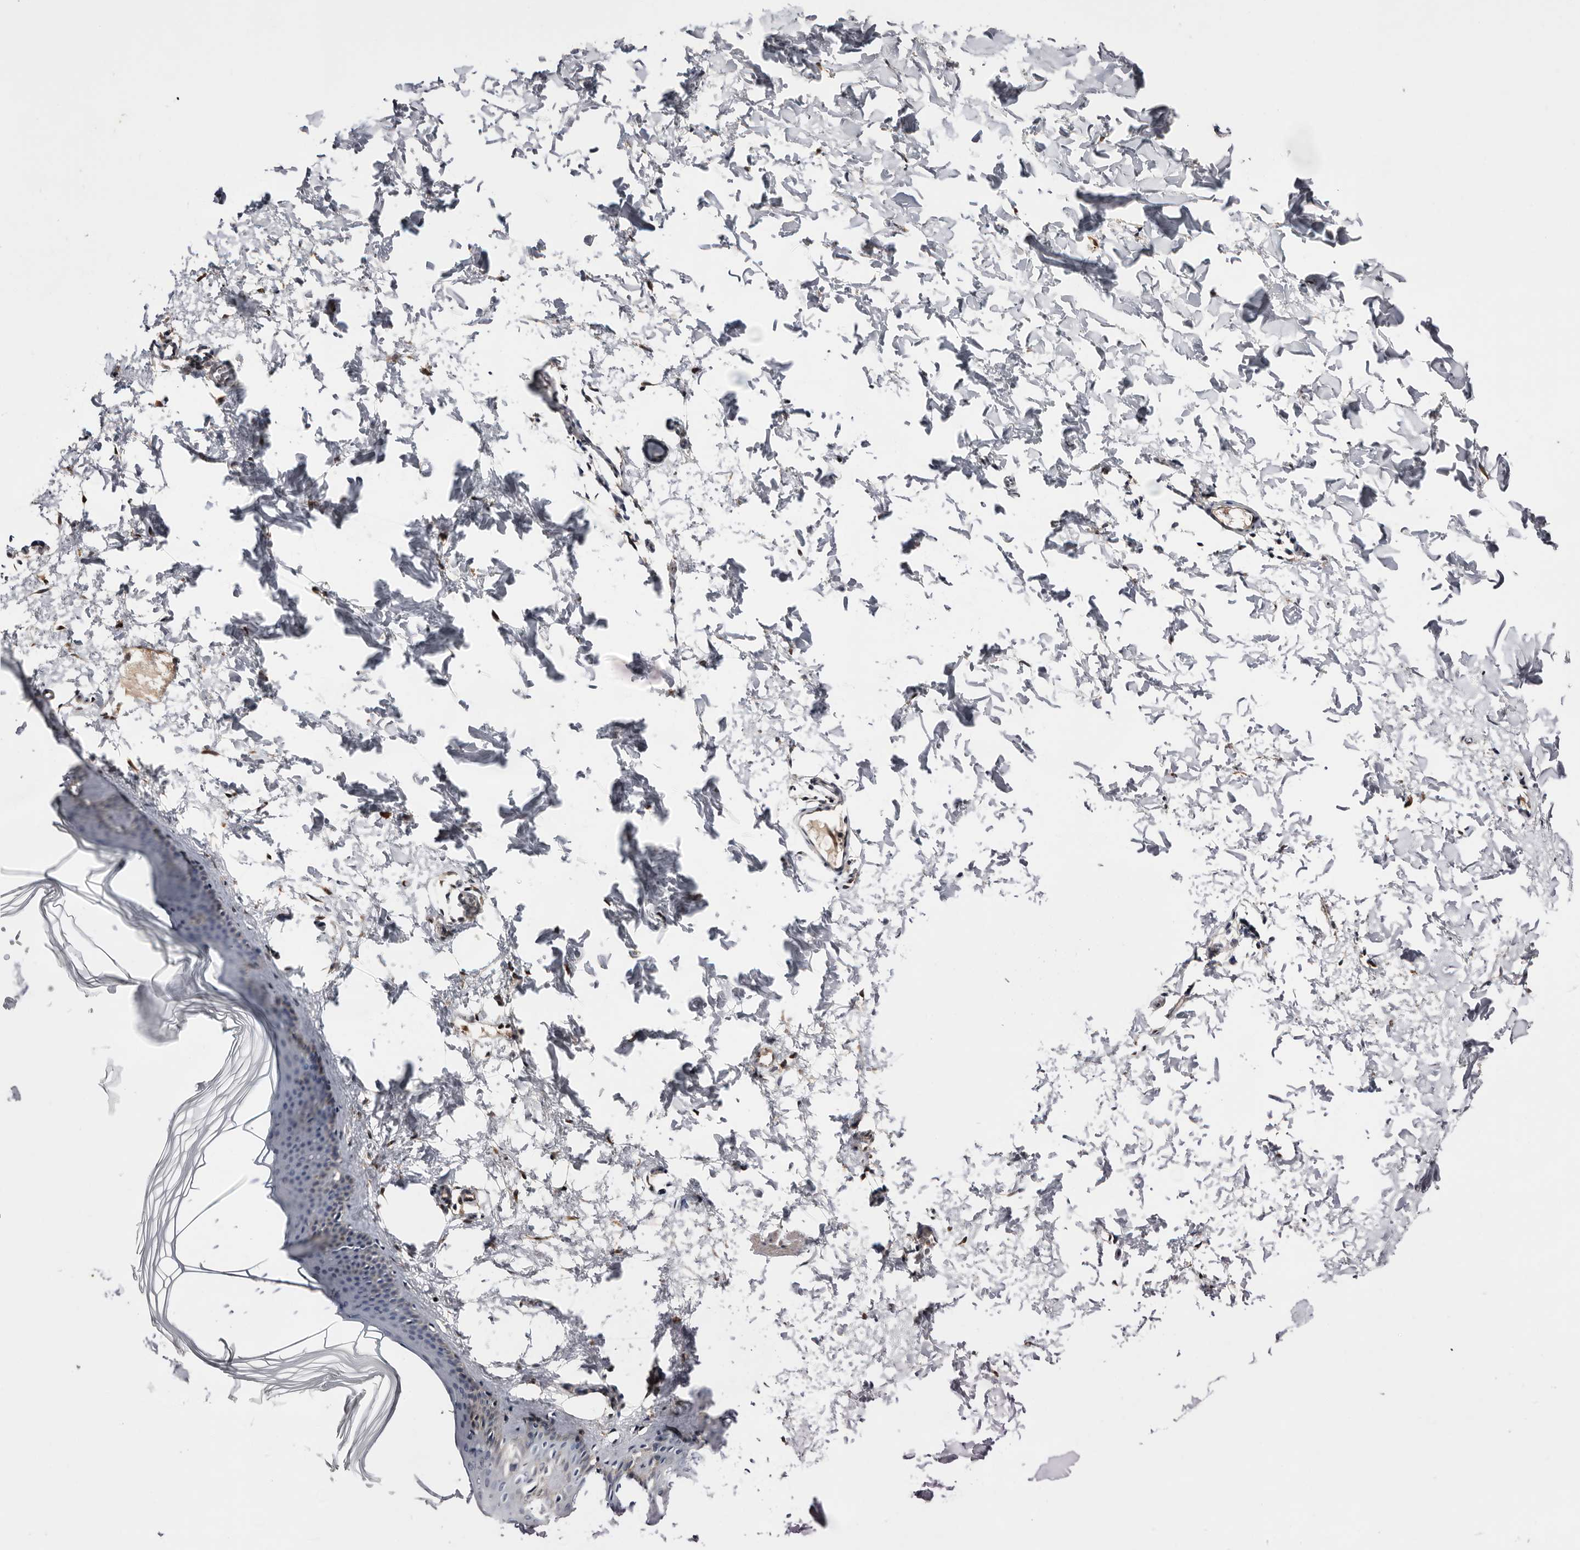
{"staining": {"intensity": "weak", "quantity": "25%-75%", "location": "cytoplasmic/membranous"}, "tissue": "skin", "cell_type": "Fibroblasts", "image_type": "normal", "snomed": [{"axis": "morphology", "description": "Normal tissue, NOS"}, {"axis": "topography", "description": "Skin"}], "caption": "Immunohistochemical staining of unremarkable human skin displays 25%-75% levels of weak cytoplasmic/membranous protein staining in about 25%-75% of fibroblasts. Ihc stains the protein in brown and the nuclei are stained blue.", "gene": "TP53I3", "patient": {"sex": "female", "age": 27}}